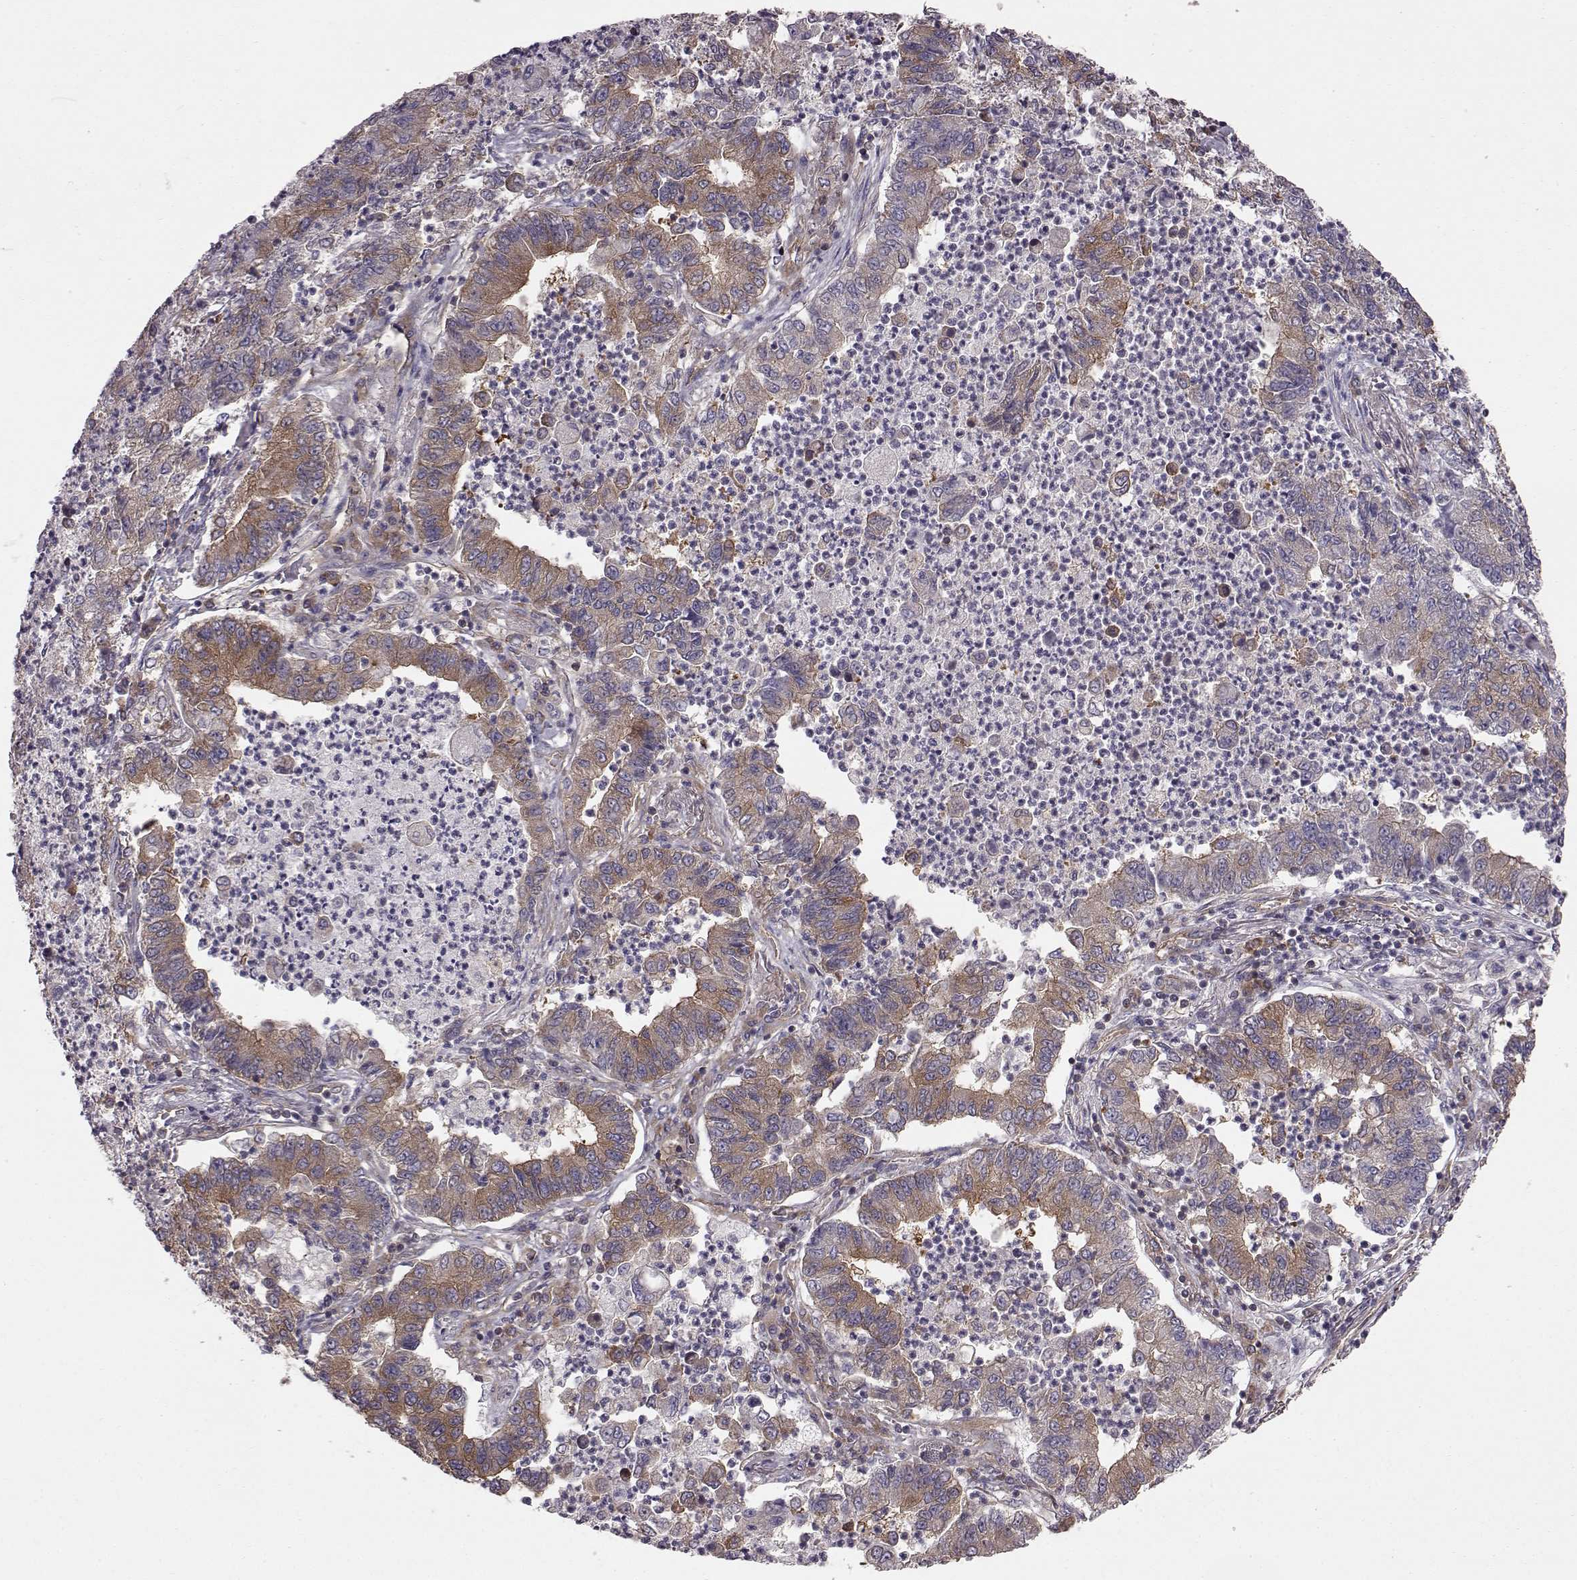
{"staining": {"intensity": "moderate", "quantity": ">75%", "location": "cytoplasmic/membranous"}, "tissue": "lung cancer", "cell_type": "Tumor cells", "image_type": "cancer", "snomed": [{"axis": "morphology", "description": "Adenocarcinoma, NOS"}, {"axis": "topography", "description": "Lung"}], "caption": "Tumor cells demonstrate medium levels of moderate cytoplasmic/membranous staining in about >75% of cells in lung cancer.", "gene": "RABGAP1", "patient": {"sex": "female", "age": 57}}